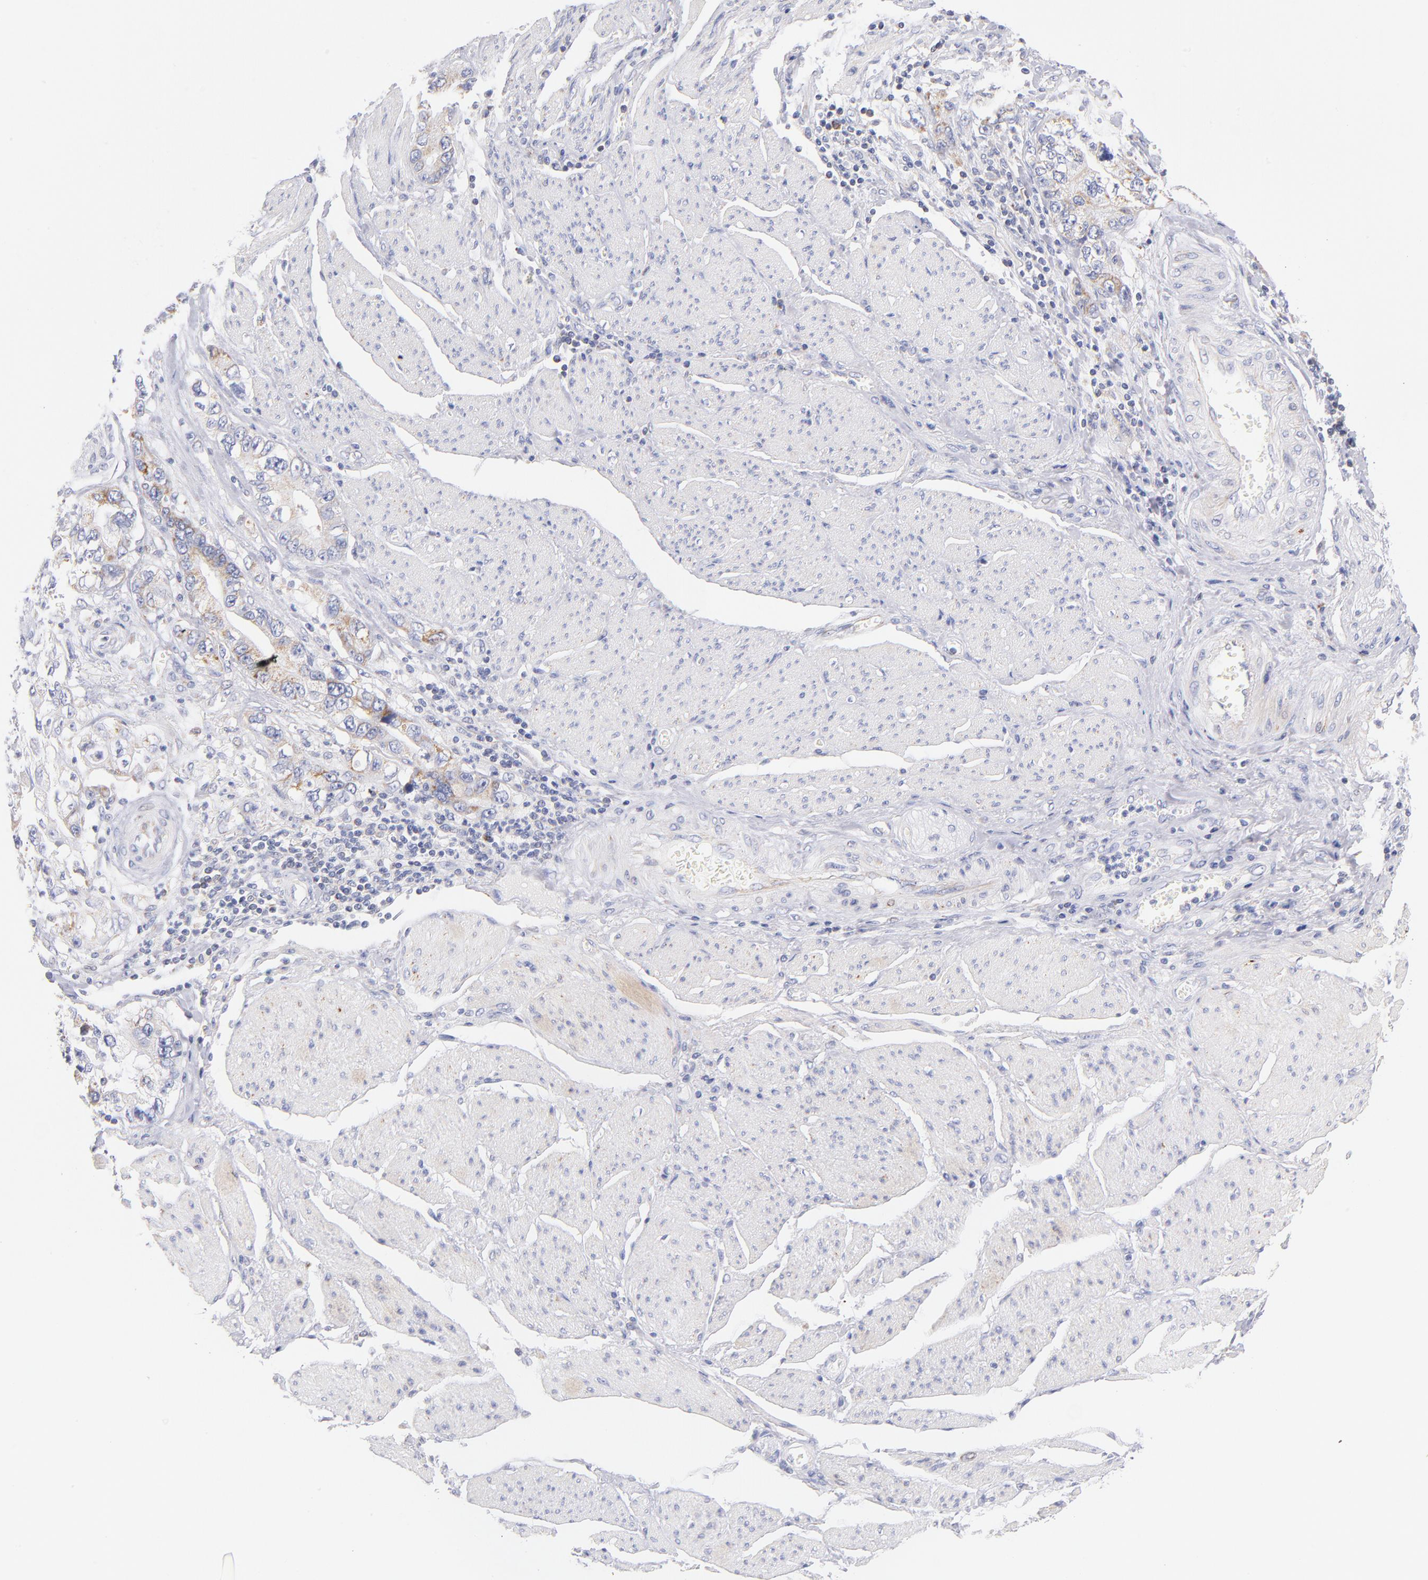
{"staining": {"intensity": "moderate", "quantity": "<25%", "location": "cytoplasmic/membranous"}, "tissue": "stomach cancer", "cell_type": "Tumor cells", "image_type": "cancer", "snomed": [{"axis": "morphology", "description": "Adenocarcinoma, NOS"}, {"axis": "topography", "description": "Pancreas"}, {"axis": "topography", "description": "Stomach, upper"}], "caption": "Immunohistochemistry (IHC) histopathology image of neoplastic tissue: stomach cancer stained using immunohistochemistry (IHC) shows low levels of moderate protein expression localized specifically in the cytoplasmic/membranous of tumor cells, appearing as a cytoplasmic/membranous brown color.", "gene": "AIFM1", "patient": {"sex": "male", "age": 77}}